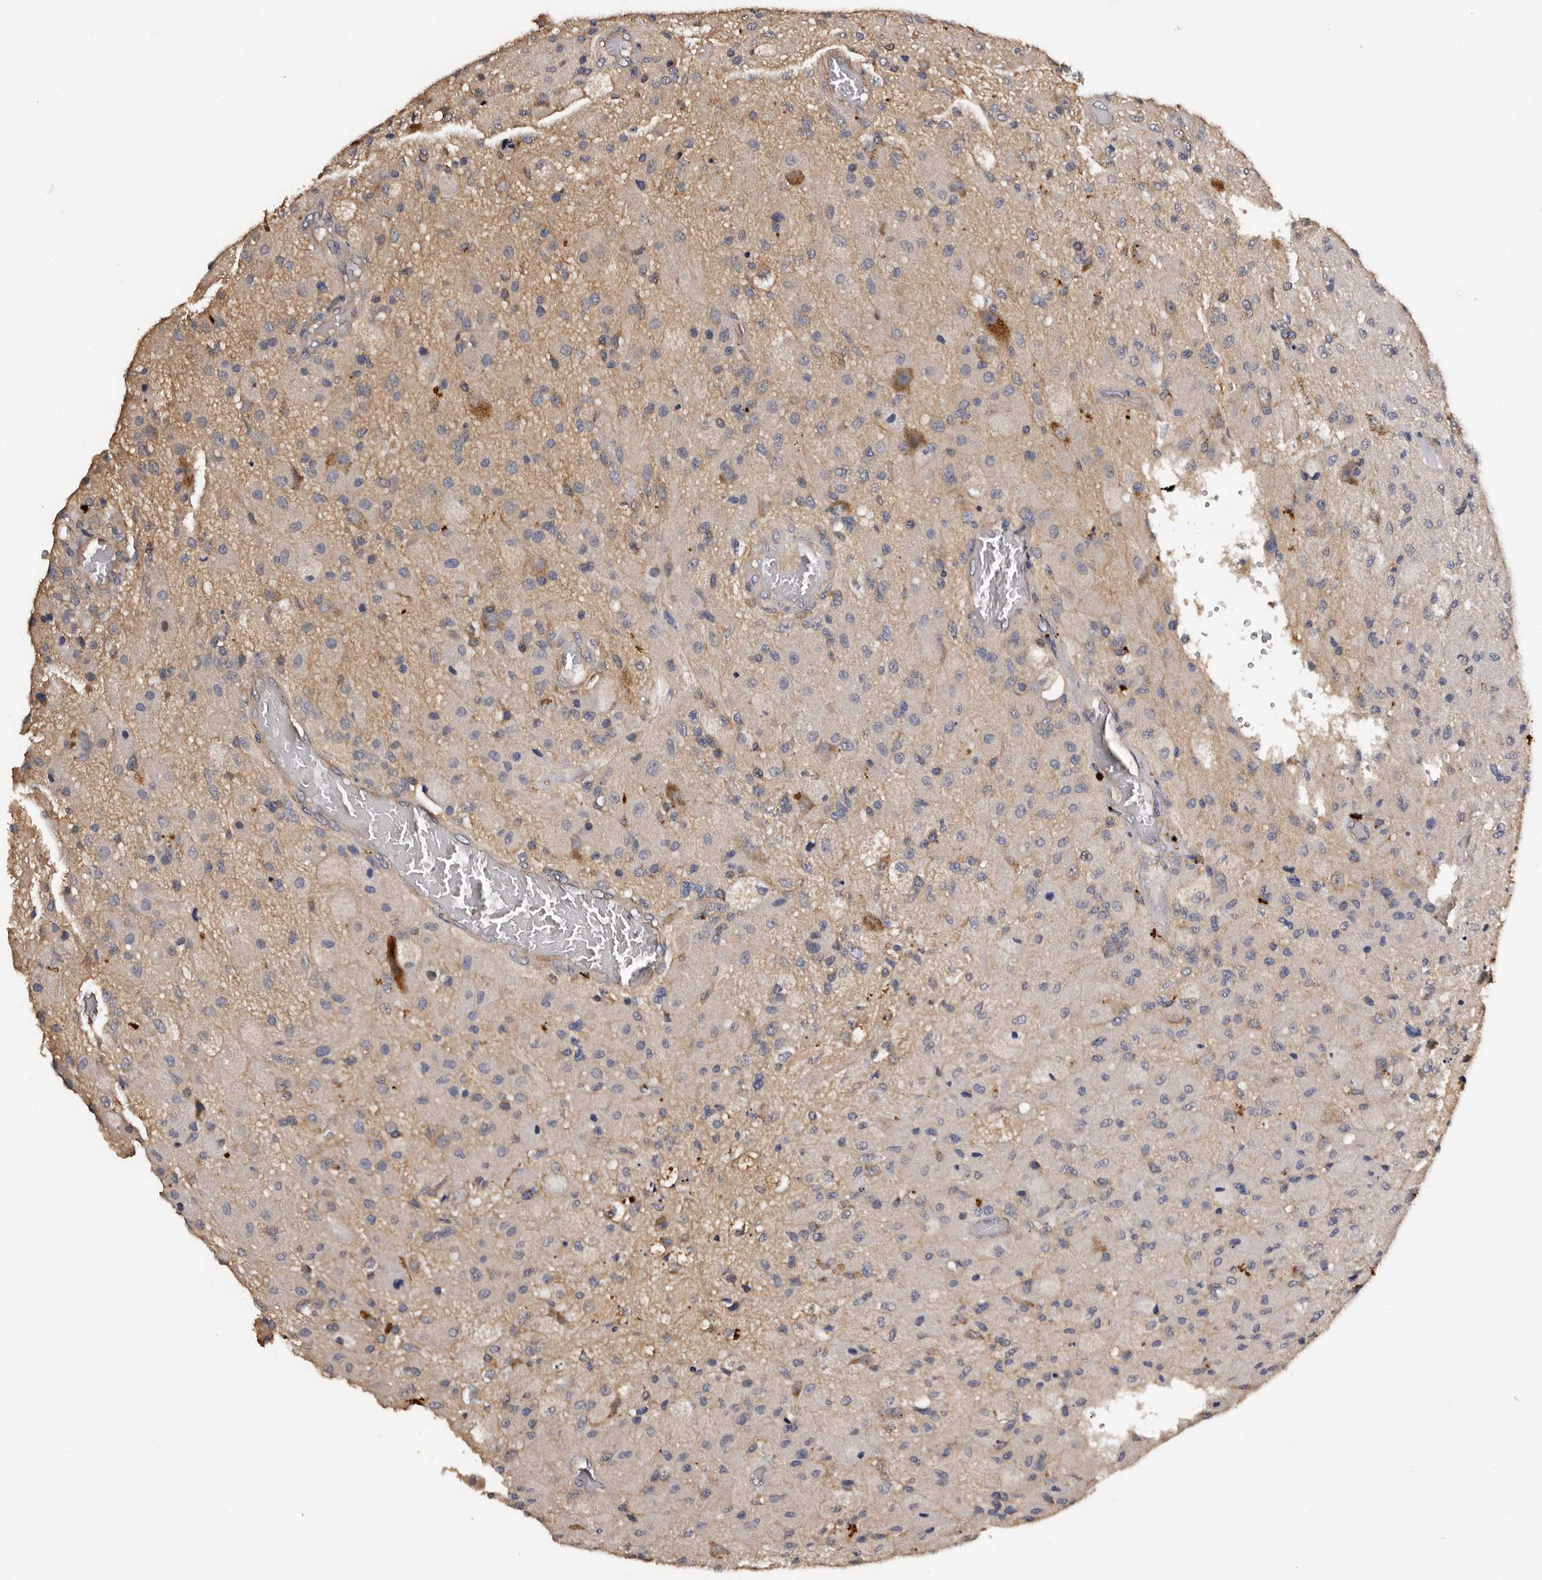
{"staining": {"intensity": "negative", "quantity": "none", "location": "none"}, "tissue": "glioma", "cell_type": "Tumor cells", "image_type": "cancer", "snomed": [{"axis": "morphology", "description": "Normal tissue, NOS"}, {"axis": "morphology", "description": "Glioma, malignant, High grade"}, {"axis": "topography", "description": "Cerebral cortex"}], "caption": "Glioma stained for a protein using immunohistochemistry (IHC) reveals no expression tumor cells.", "gene": "ADCK5", "patient": {"sex": "male", "age": 77}}